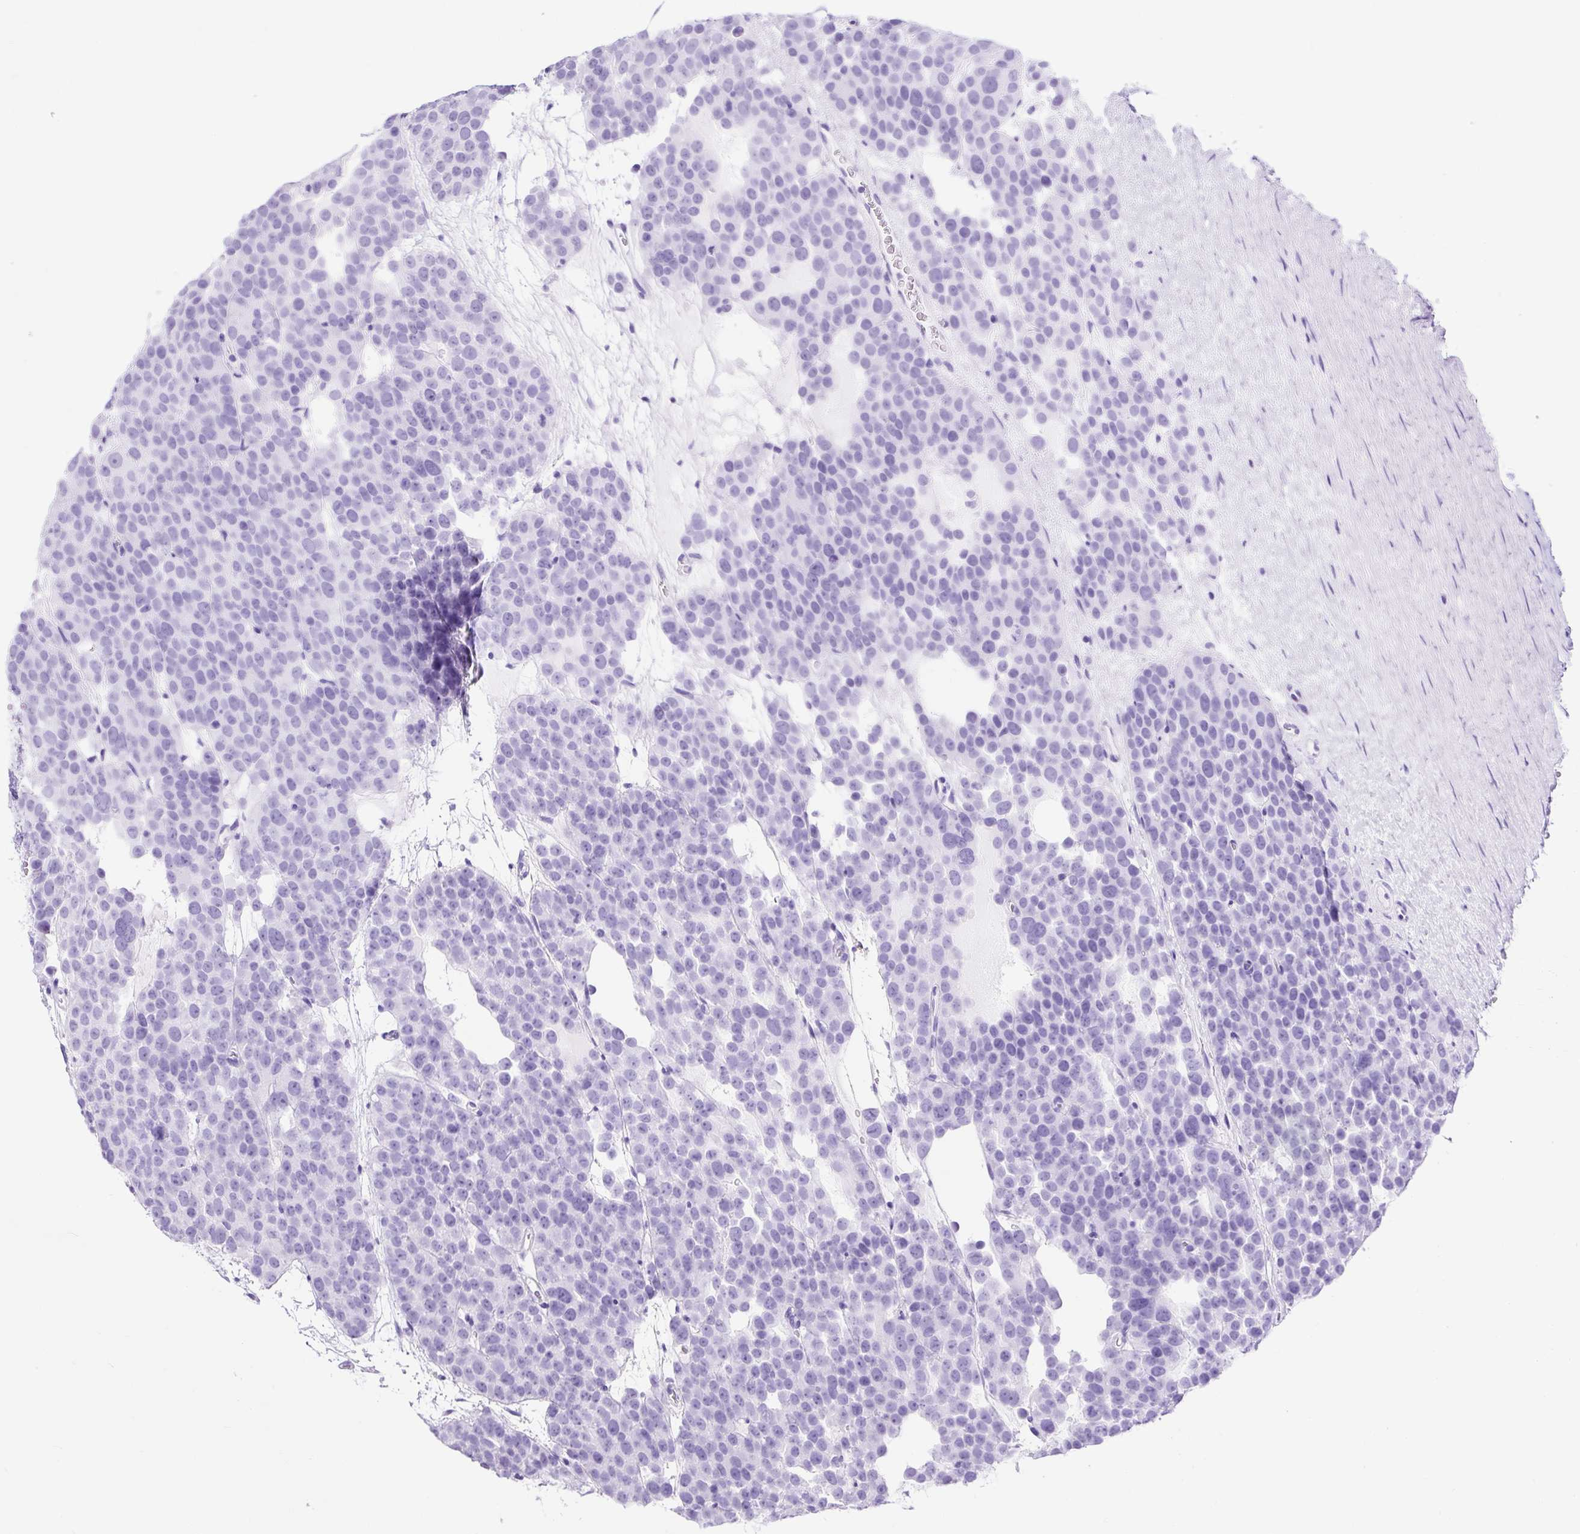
{"staining": {"intensity": "negative", "quantity": "none", "location": "none"}, "tissue": "testis cancer", "cell_type": "Tumor cells", "image_type": "cancer", "snomed": [{"axis": "morphology", "description": "Seminoma, NOS"}, {"axis": "topography", "description": "Testis"}], "caption": "This is a histopathology image of IHC staining of testis cancer, which shows no positivity in tumor cells.", "gene": "PDIA2", "patient": {"sex": "male", "age": 71}}